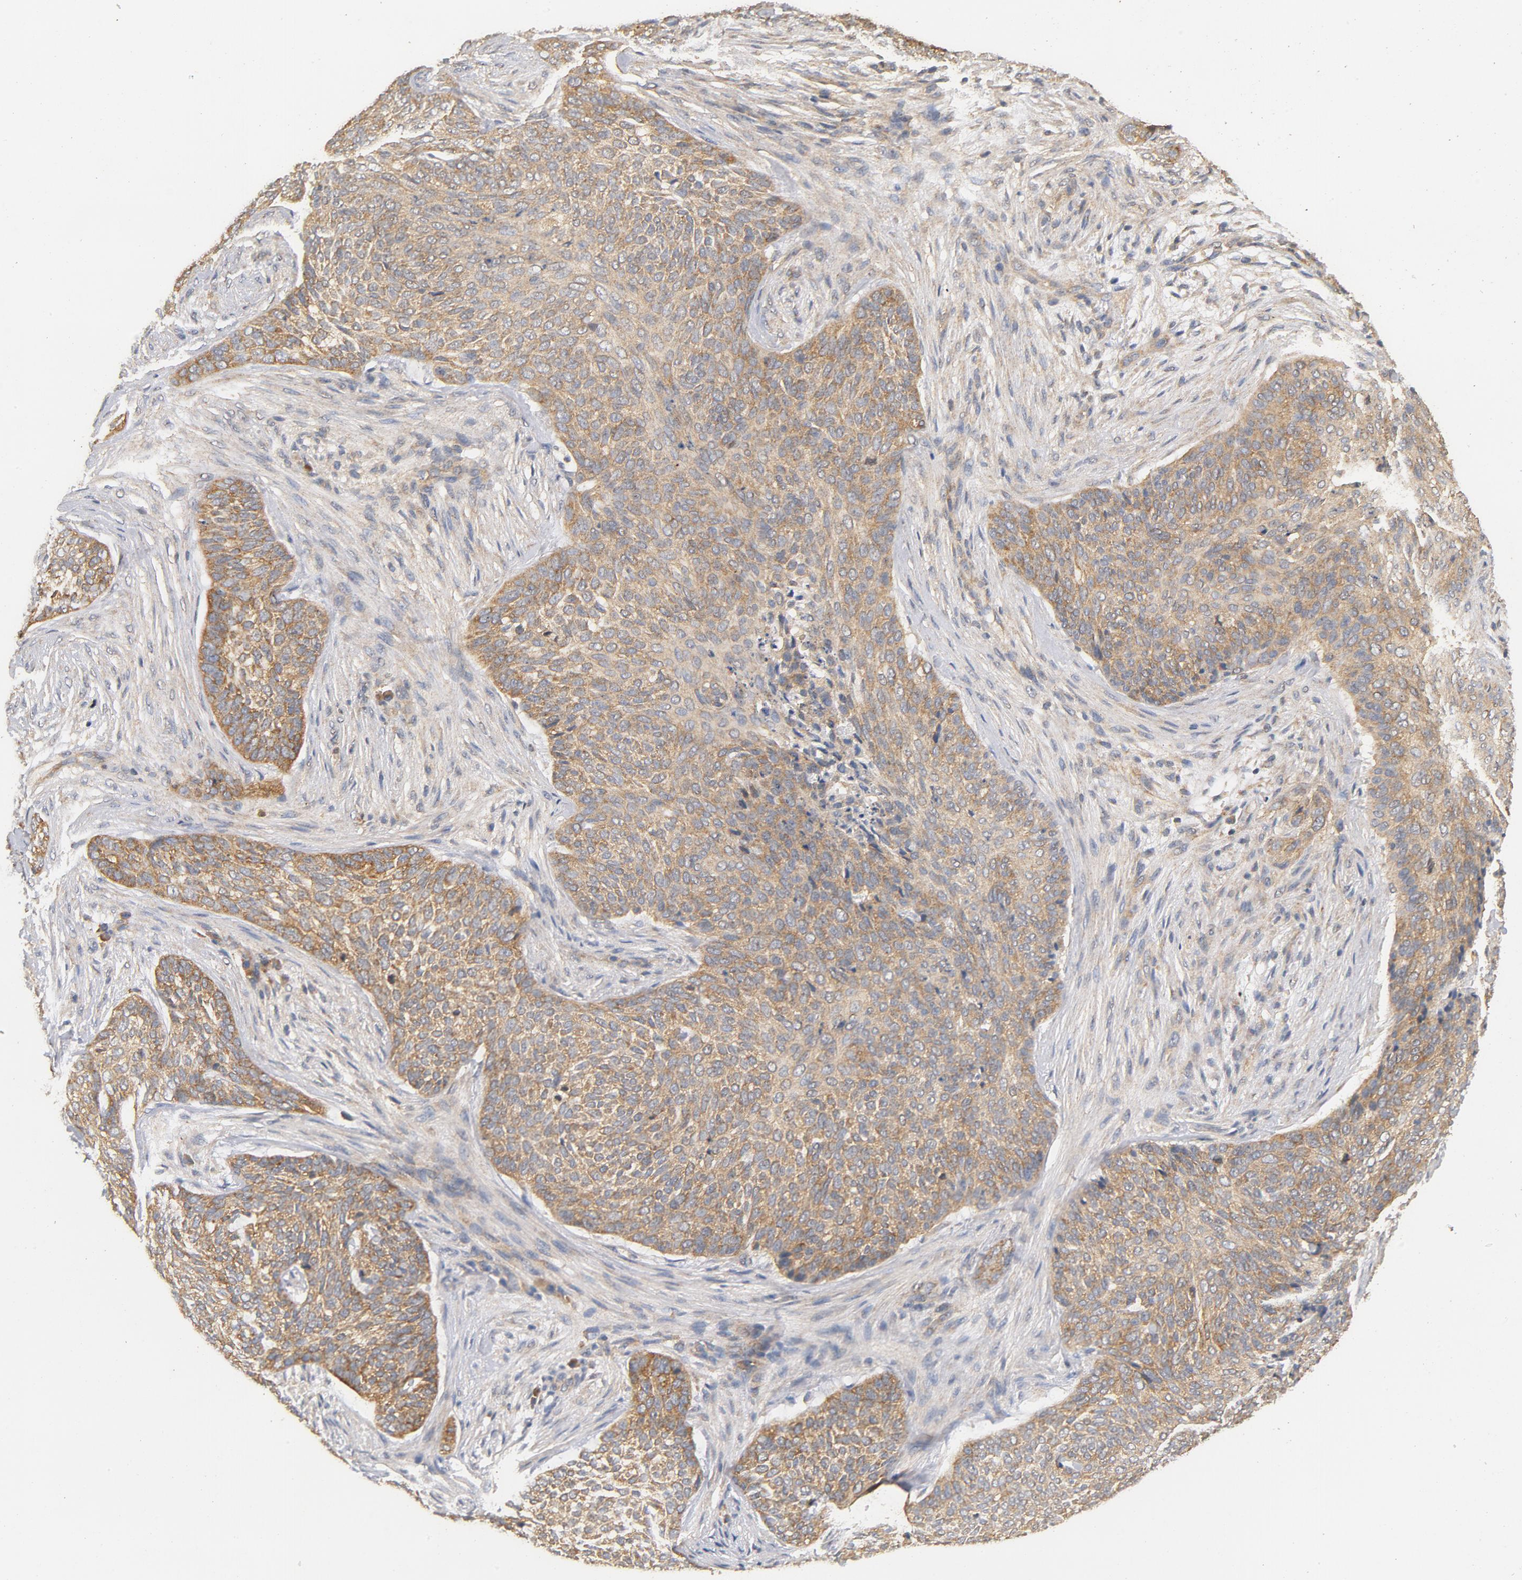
{"staining": {"intensity": "weak", "quantity": ">75%", "location": "cytoplasmic/membranous"}, "tissue": "skin cancer", "cell_type": "Tumor cells", "image_type": "cancer", "snomed": [{"axis": "morphology", "description": "Normal tissue, NOS"}, {"axis": "morphology", "description": "Basal cell carcinoma"}, {"axis": "topography", "description": "Skin"}], "caption": "Skin cancer stained with DAB immunohistochemistry (IHC) shows low levels of weak cytoplasmic/membranous expression in approximately >75% of tumor cells.", "gene": "DDX6", "patient": {"sex": "female", "age": 61}}